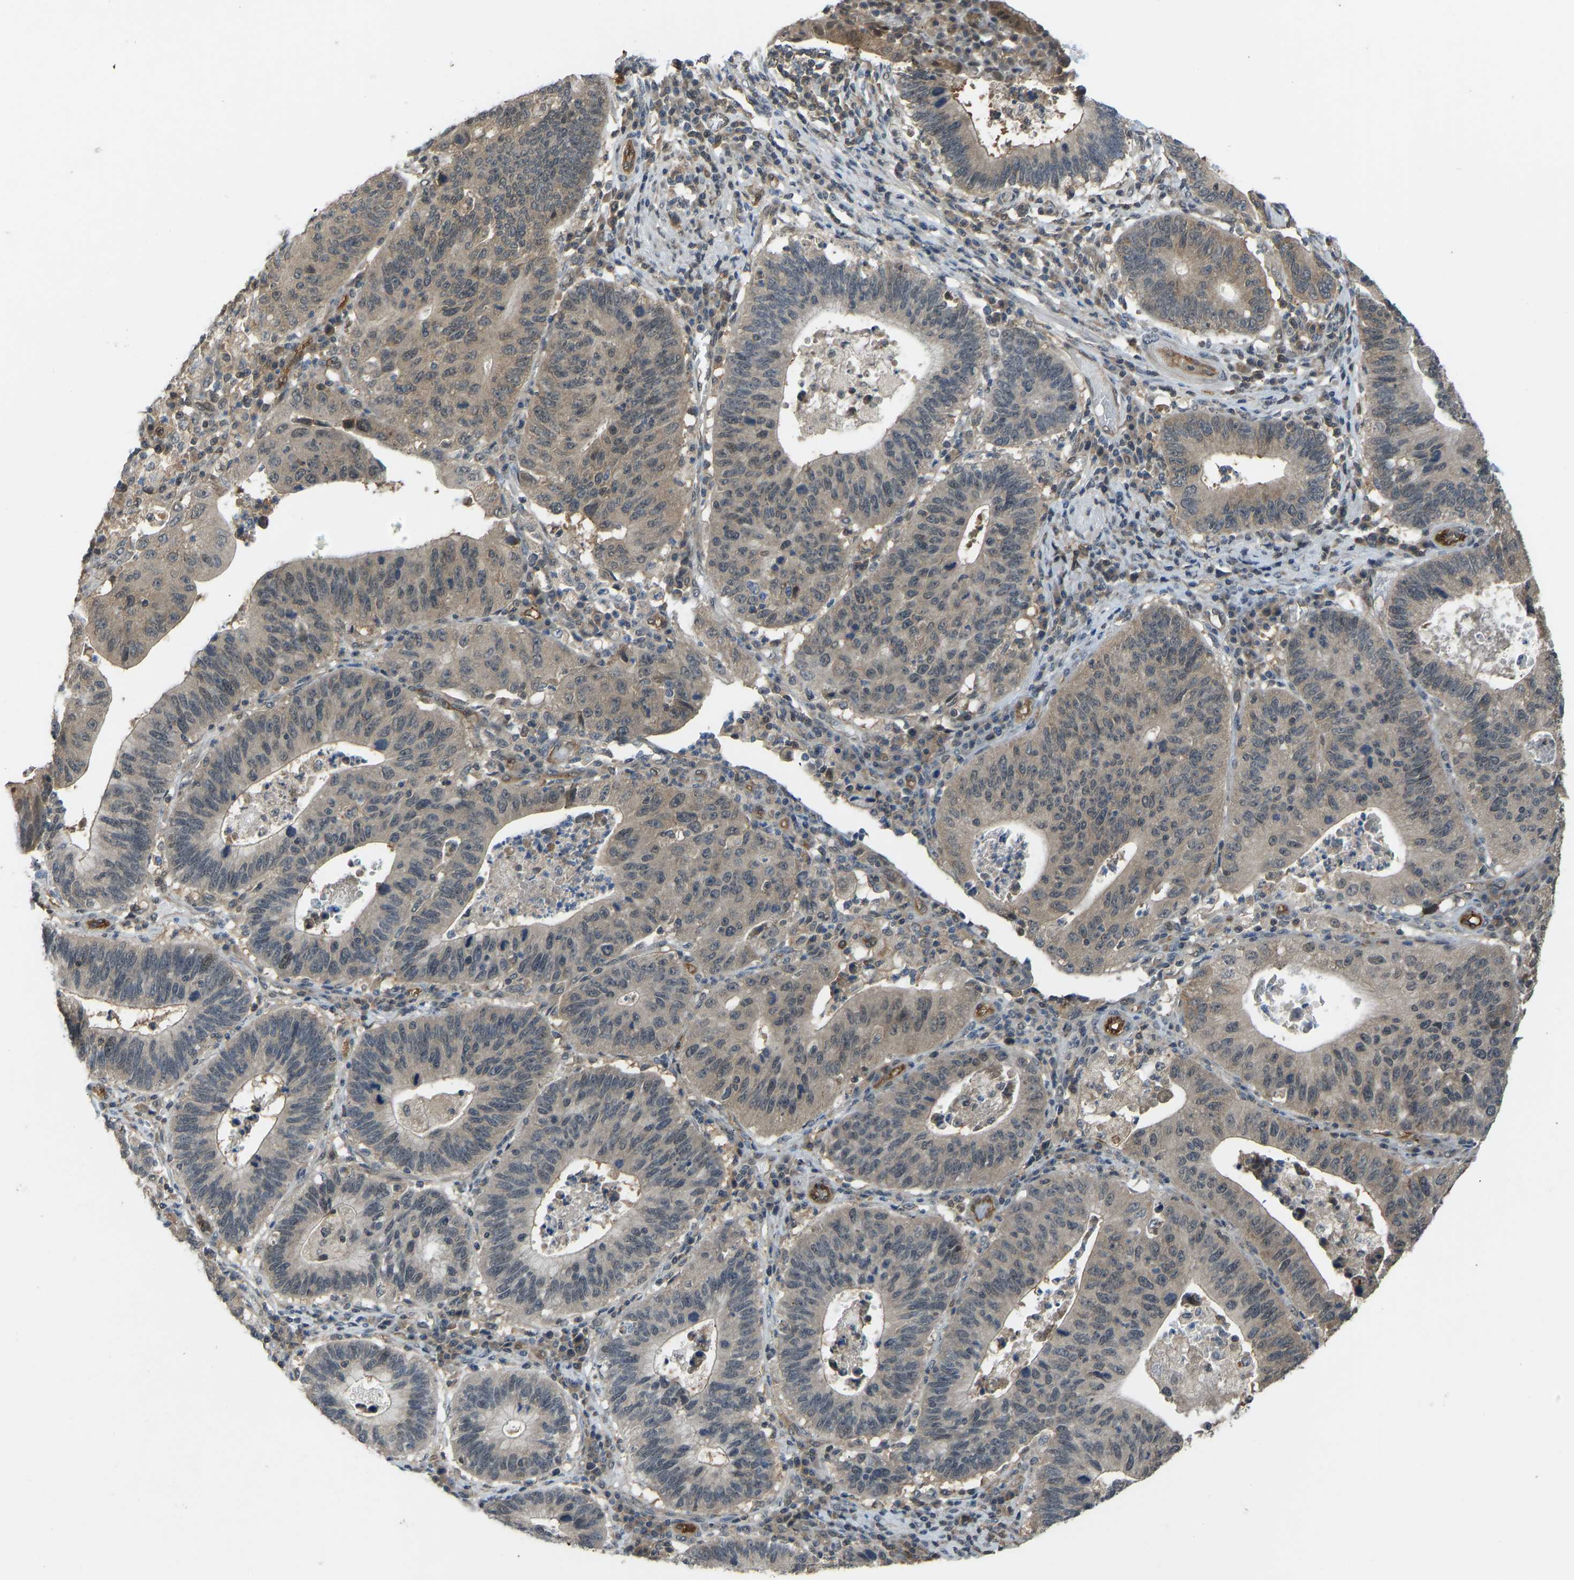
{"staining": {"intensity": "moderate", "quantity": "25%-75%", "location": "cytoplasmic/membranous"}, "tissue": "stomach cancer", "cell_type": "Tumor cells", "image_type": "cancer", "snomed": [{"axis": "morphology", "description": "Adenocarcinoma, NOS"}, {"axis": "topography", "description": "Stomach"}], "caption": "A micrograph showing moderate cytoplasmic/membranous staining in approximately 25%-75% of tumor cells in adenocarcinoma (stomach), as visualized by brown immunohistochemical staining.", "gene": "CCT8", "patient": {"sex": "male", "age": 59}}